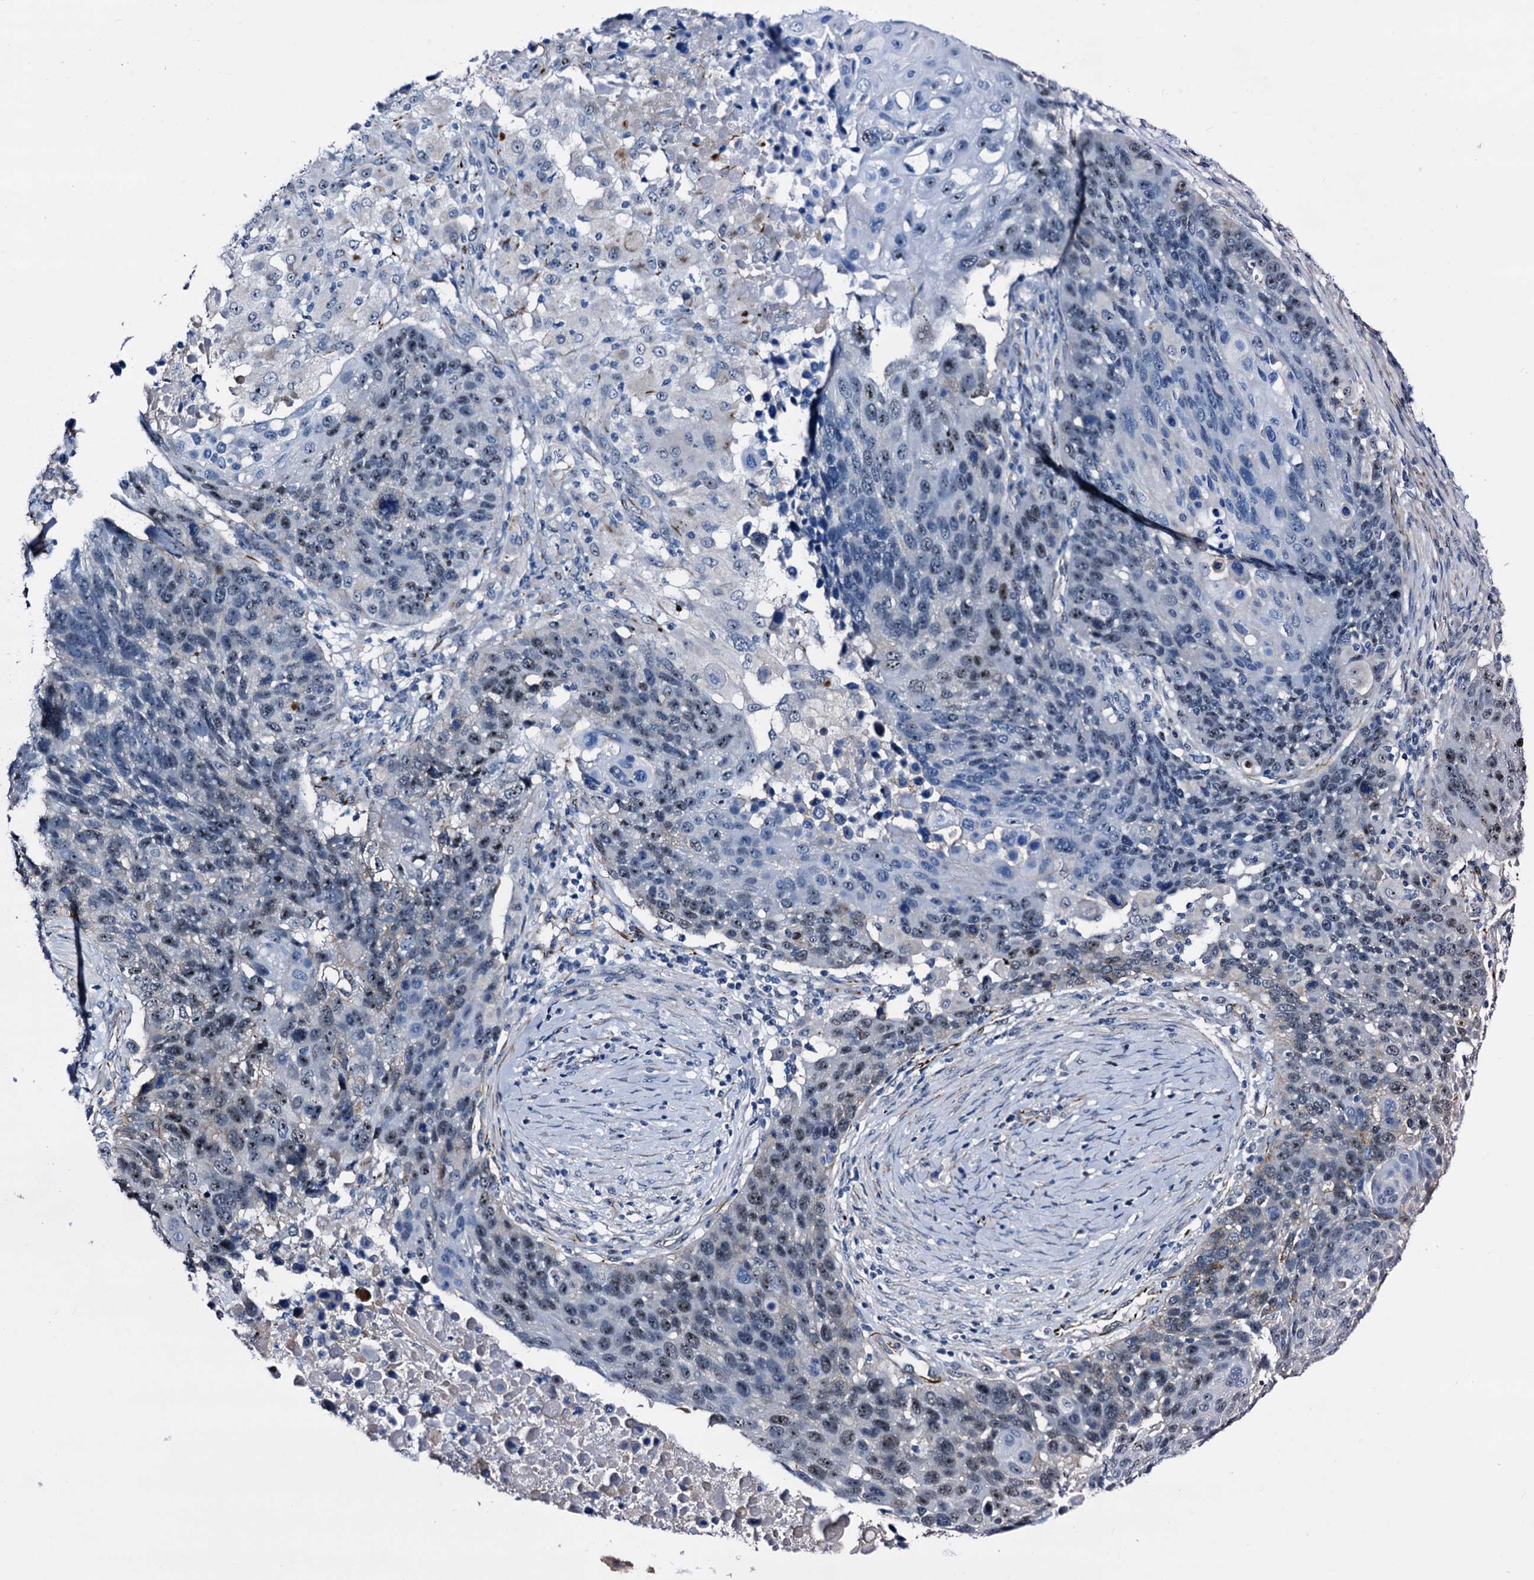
{"staining": {"intensity": "weak", "quantity": "25%-75%", "location": "nuclear"}, "tissue": "lung cancer", "cell_type": "Tumor cells", "image_type": "cancer", "snomed": [{"axis": "morphology", "description": "Normal tissue, NOS"}, {"axis": "morphology", "description": "Squamous cell carcinoma, NOS"}, {"axis": "topography", "description": "Lymph node"}, {"axis": "topography", "description": "Lung"}], "caption": "Protein staining reveals weak nuclear positivity in approximately 25%-75% of tumor cells in lung cancer (squamous cell carcinoma). (Stains: DAB in brown, nuclei in blue, Microscopy: brightfield microscopy at high magnification).", "gene": "EMG1", "patient": {"sex": "male", "age": 66}}